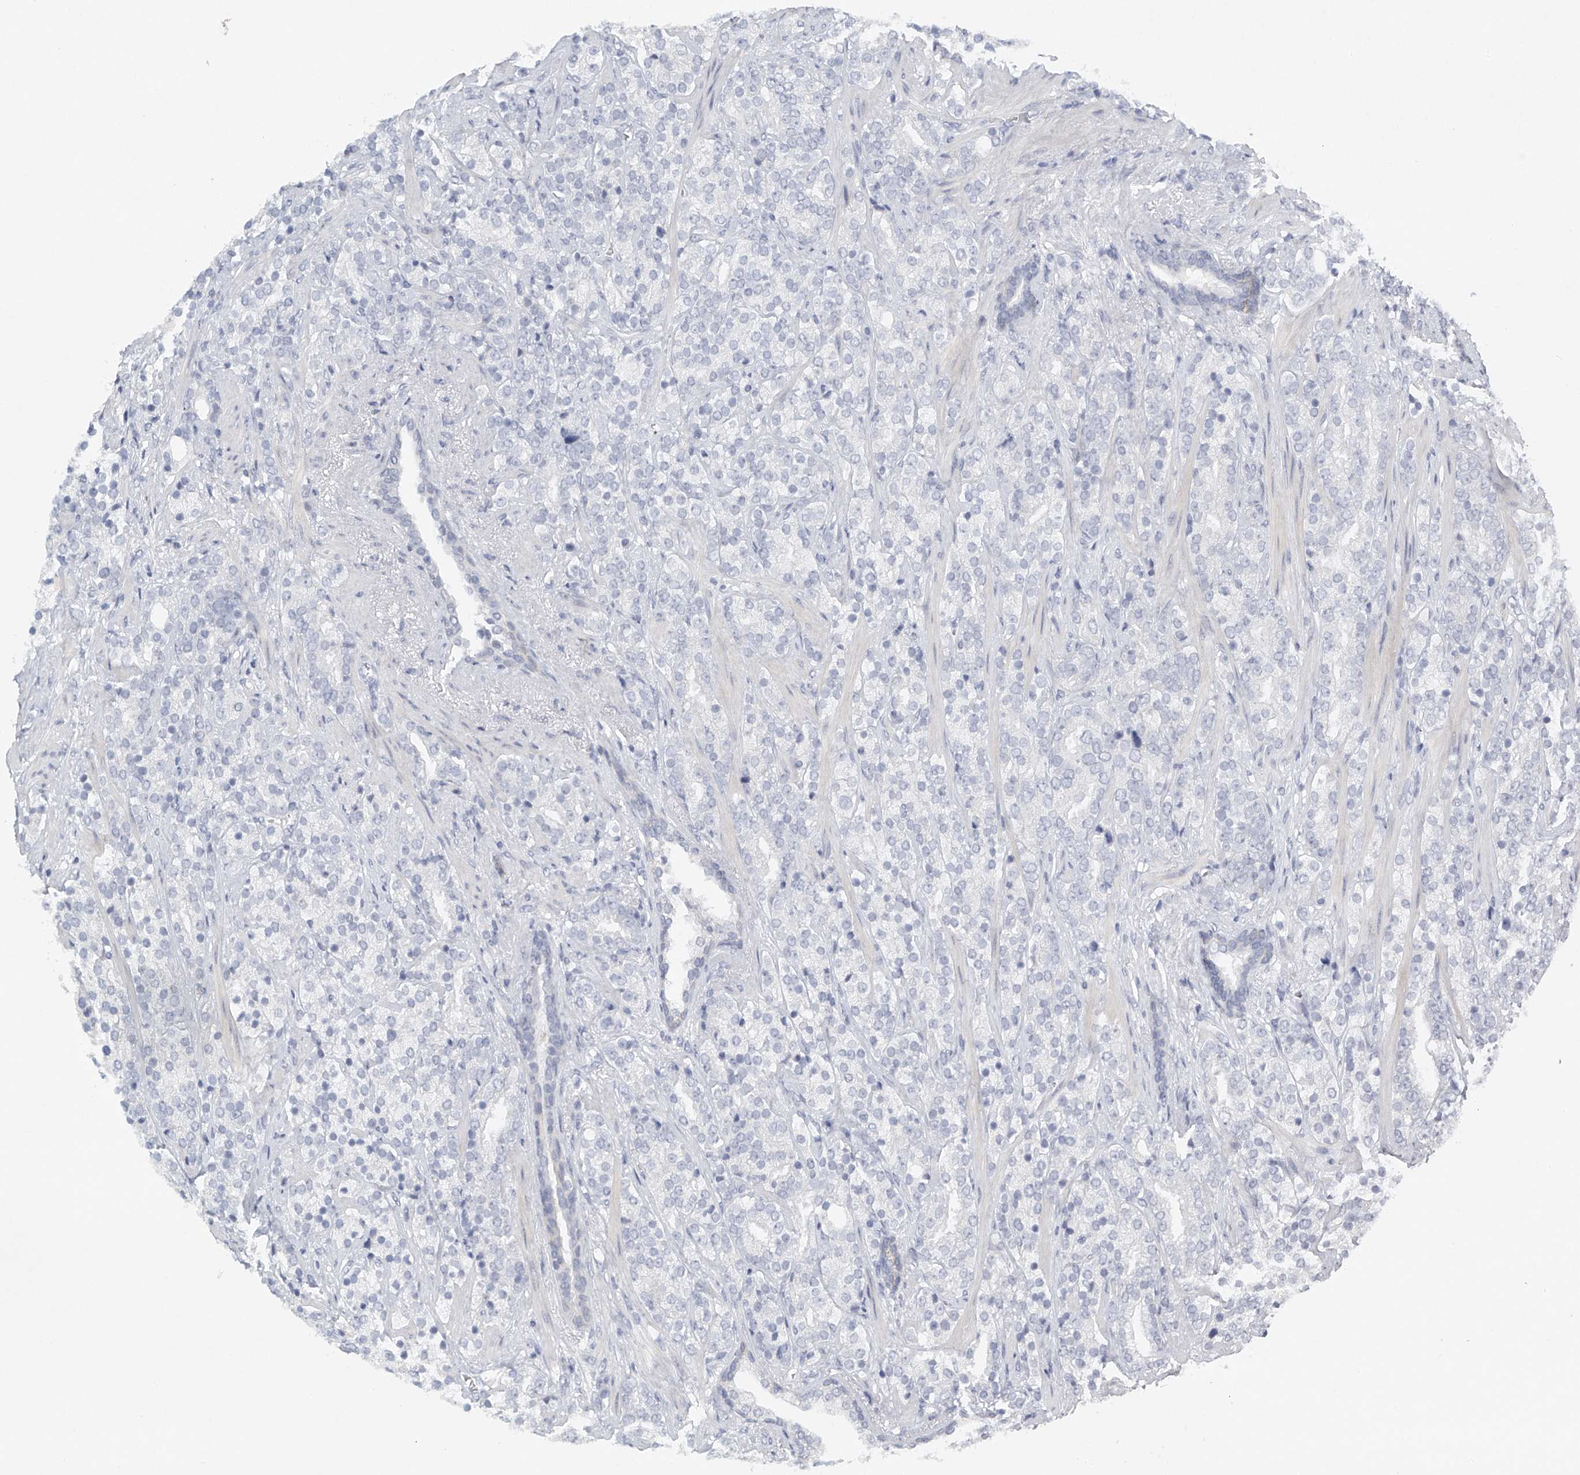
{"staining": {"intensity": "negative", "quantity": "none", "location": "none"}, "tissue": "prostate cancer", "cell_type": "Tumor cells", "image_type": "cancer", "snomed": [{"axis": "morphology", "description": "Adenocarcinoma, High grade"}, {"axis": "topography", "description": "Prostate"}], "caption": "Prostate cancer (high-grade adenocarcinoma) stained for a protein using immunohistochemistry (IHC) reveals no staining tumor cells.", "gene": "FAT2", "patient": {"sex": "male", "age": 71}}